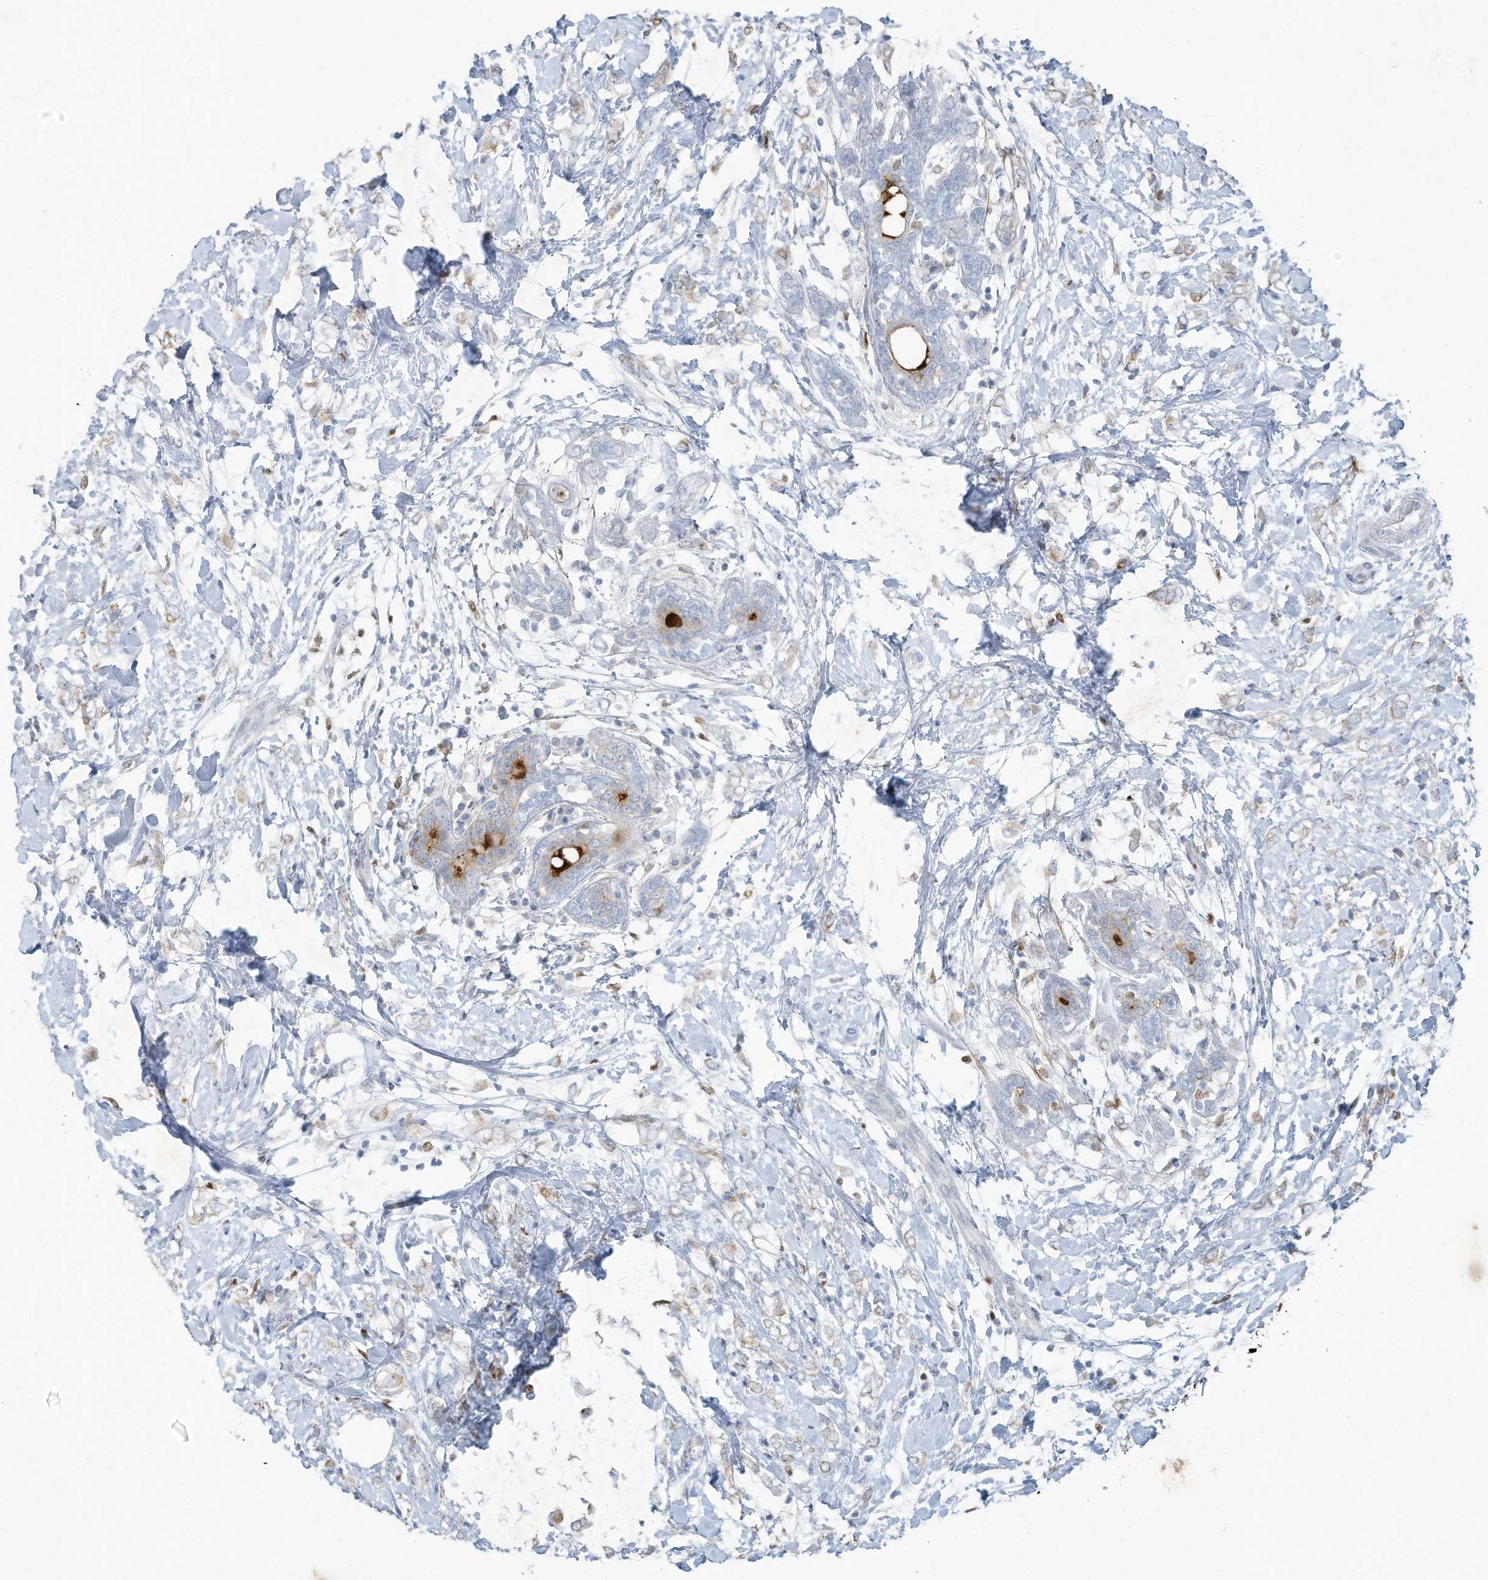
{"staining": {"intensity": "weak", "quantity": "<25%", "location": "cytoplasmic/membranous"}, "tissue": "breast cancer", "cell_type": "Tumor cells", "image_type": "cancer", "snomed": [{"axis": "morphology", "description": "Normal tissue, NOS"}, {"axis": "morphology", "description": "Lobular carcinoma"}, {"axis": "topography", "description": "Breast"}], "caption": "Immunohistochemistry photomicrograph of lobular carcinoma (breast) stained for a protein (brown), which reveals no staining in tumor cells. (Brightfield microscopy of DAB IHC at high magnification).", "gene": "TUBE1", "patient": {"sex": "female", "age": 47}}